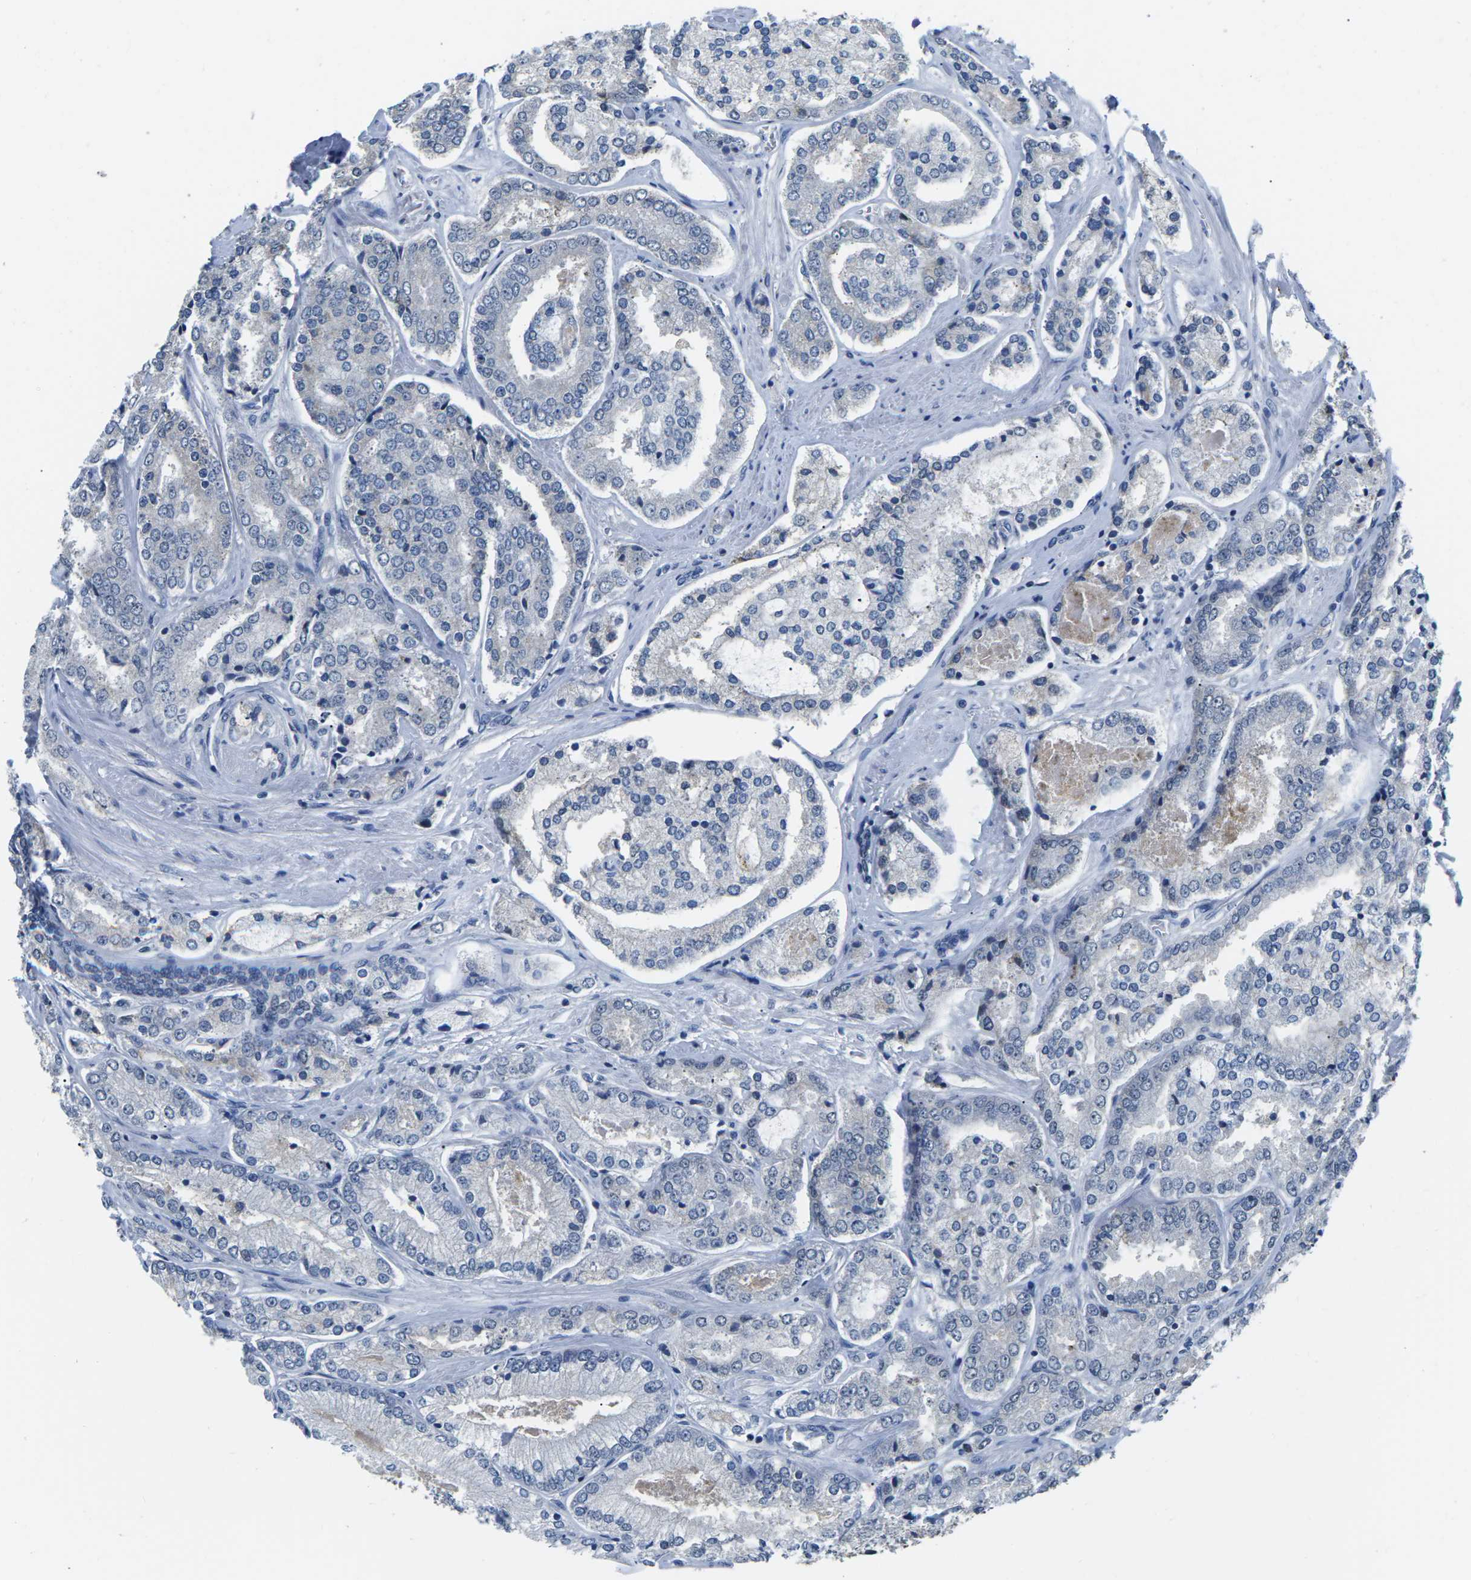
{"staining": {"intensity": "negative", "quantity": "none", "location": "none"}, "tissue": "prostate cancer", "cell_type": "Tumor cells", "image_type": "cancer", "snomed": [{"axis": "morphology", "description": "Adenocarcinoma, High grade"}, {"axis": "topography", "description": "Prostate"}], "caption": "Immunohistochemistry histopathology image of neoplastic tissue: human prostate cancer stained with DAB displays no significant protein positivity in tumor cells.", "gene": "NSRP1", "patient": {"sex": "male", "age": 65}}